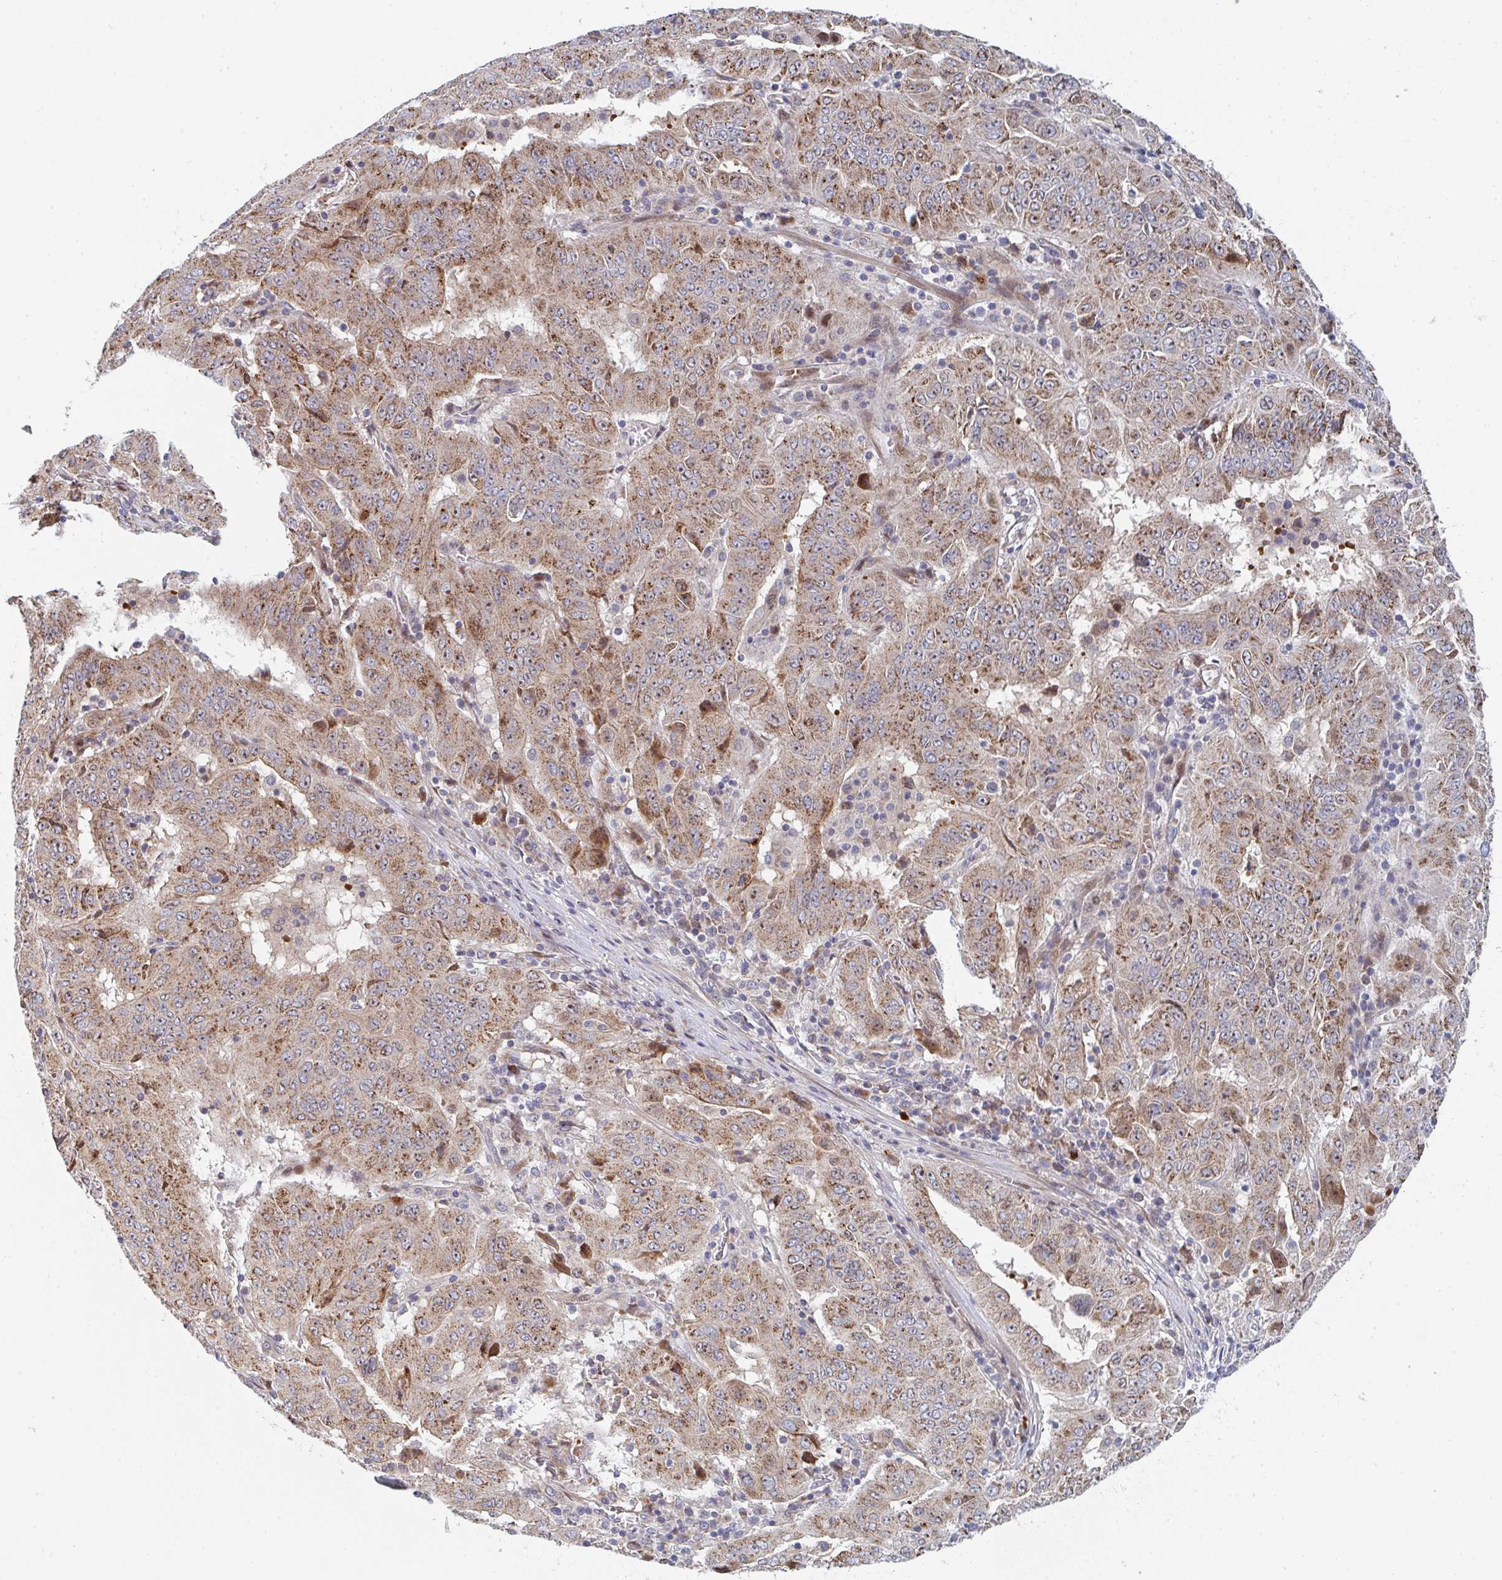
{"staining": {"intensity": "moderate", "quantity": ">75%", "location": "cytoplasmic/membranous,nuclear"}, "tissue": "pancreatic cancer", "cell_type": "Tumor cells", "image_type": "cancer", "snomed": [{"axis": "morphology", "description": "Adenocarcinoma, NOS"}, {"axis": "topography", "description": "Pancreas"}], "caption": "A medium amount of moderate cytoplasmic/membranous and nuclear expression is present in approximately >75% of tumor cells in pancreatic cancer tissue.", "gene": "ZNF644", "patient": {"sex": "male", "age": 63}}